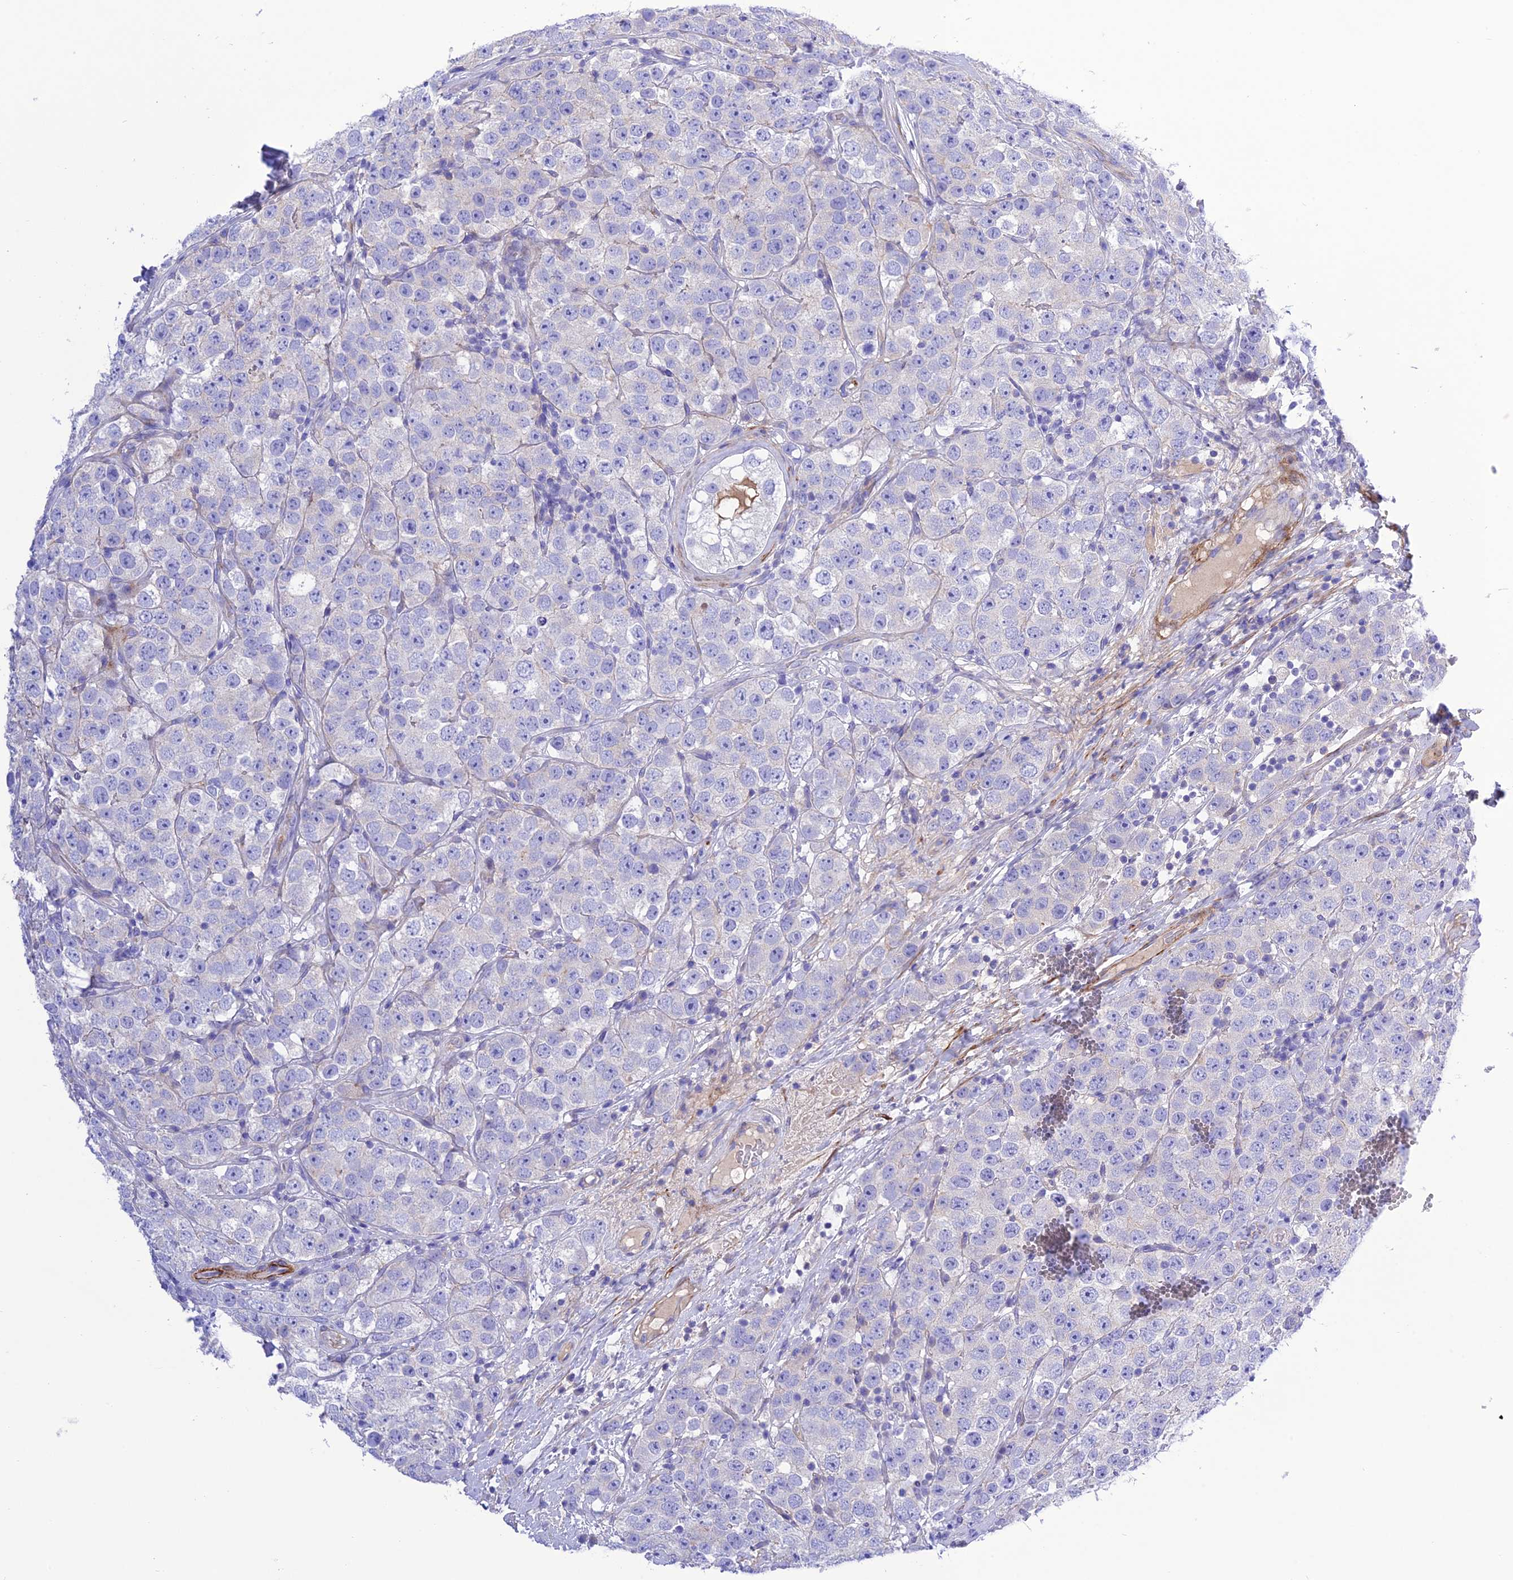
{"staining": {"intensity": "negative", "quantity": "none", "location": "none"}, "tissue": "testis cancer", "cell_type": "Tumor cells", "image_type": "cancer", "snomed": [{"axis": "morphology", "description": "Seminoma, NOS"}, {"axis": "topography", "description": "Testis"}], "caption": "Histopathology image shows no significant protein staining in tumor cells of testis cancer.", "gene": "FRA10AC1", "patient": {"sex": "male", "age": 28}}